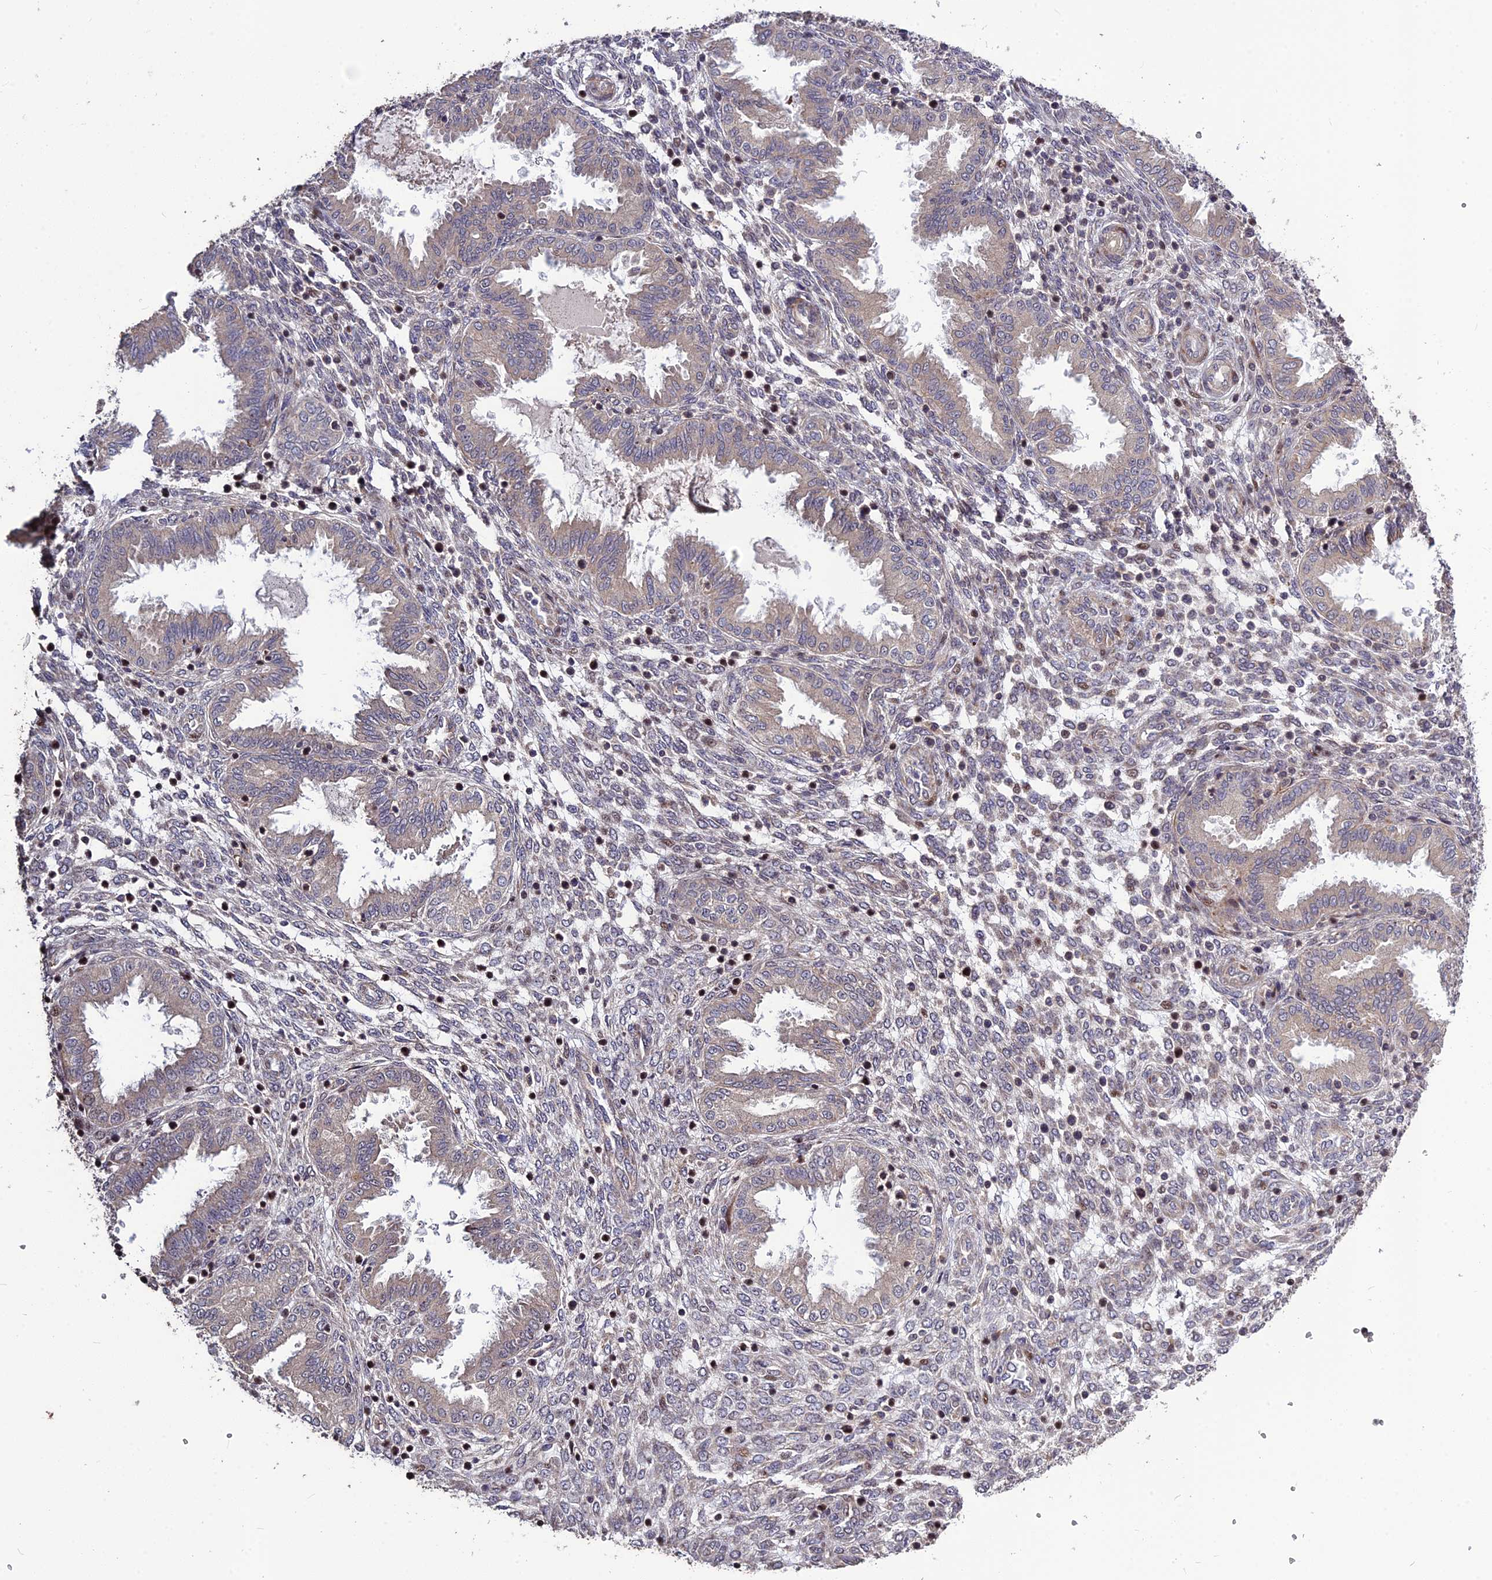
{"staining": {"intensity": "negative", "quantity": "none", "location": "none"}, "tissue": "endometrium", "cell_type": "Cells in endometrial stroma", "image_type": "normal", "snomed": [{"axis": "morphology", "description": "Normal tissue, NOS"}, {"axis": "topography", "description": "Endometrium"}], "caption": "Cells in endometrial stroma show no significant positivity in normal endometrium. (Immunohistochemistry (ihc), brightfield microscopy, high magnification).", "gene": "SPG21", "patient": {"sex": "female", "age": 33}}